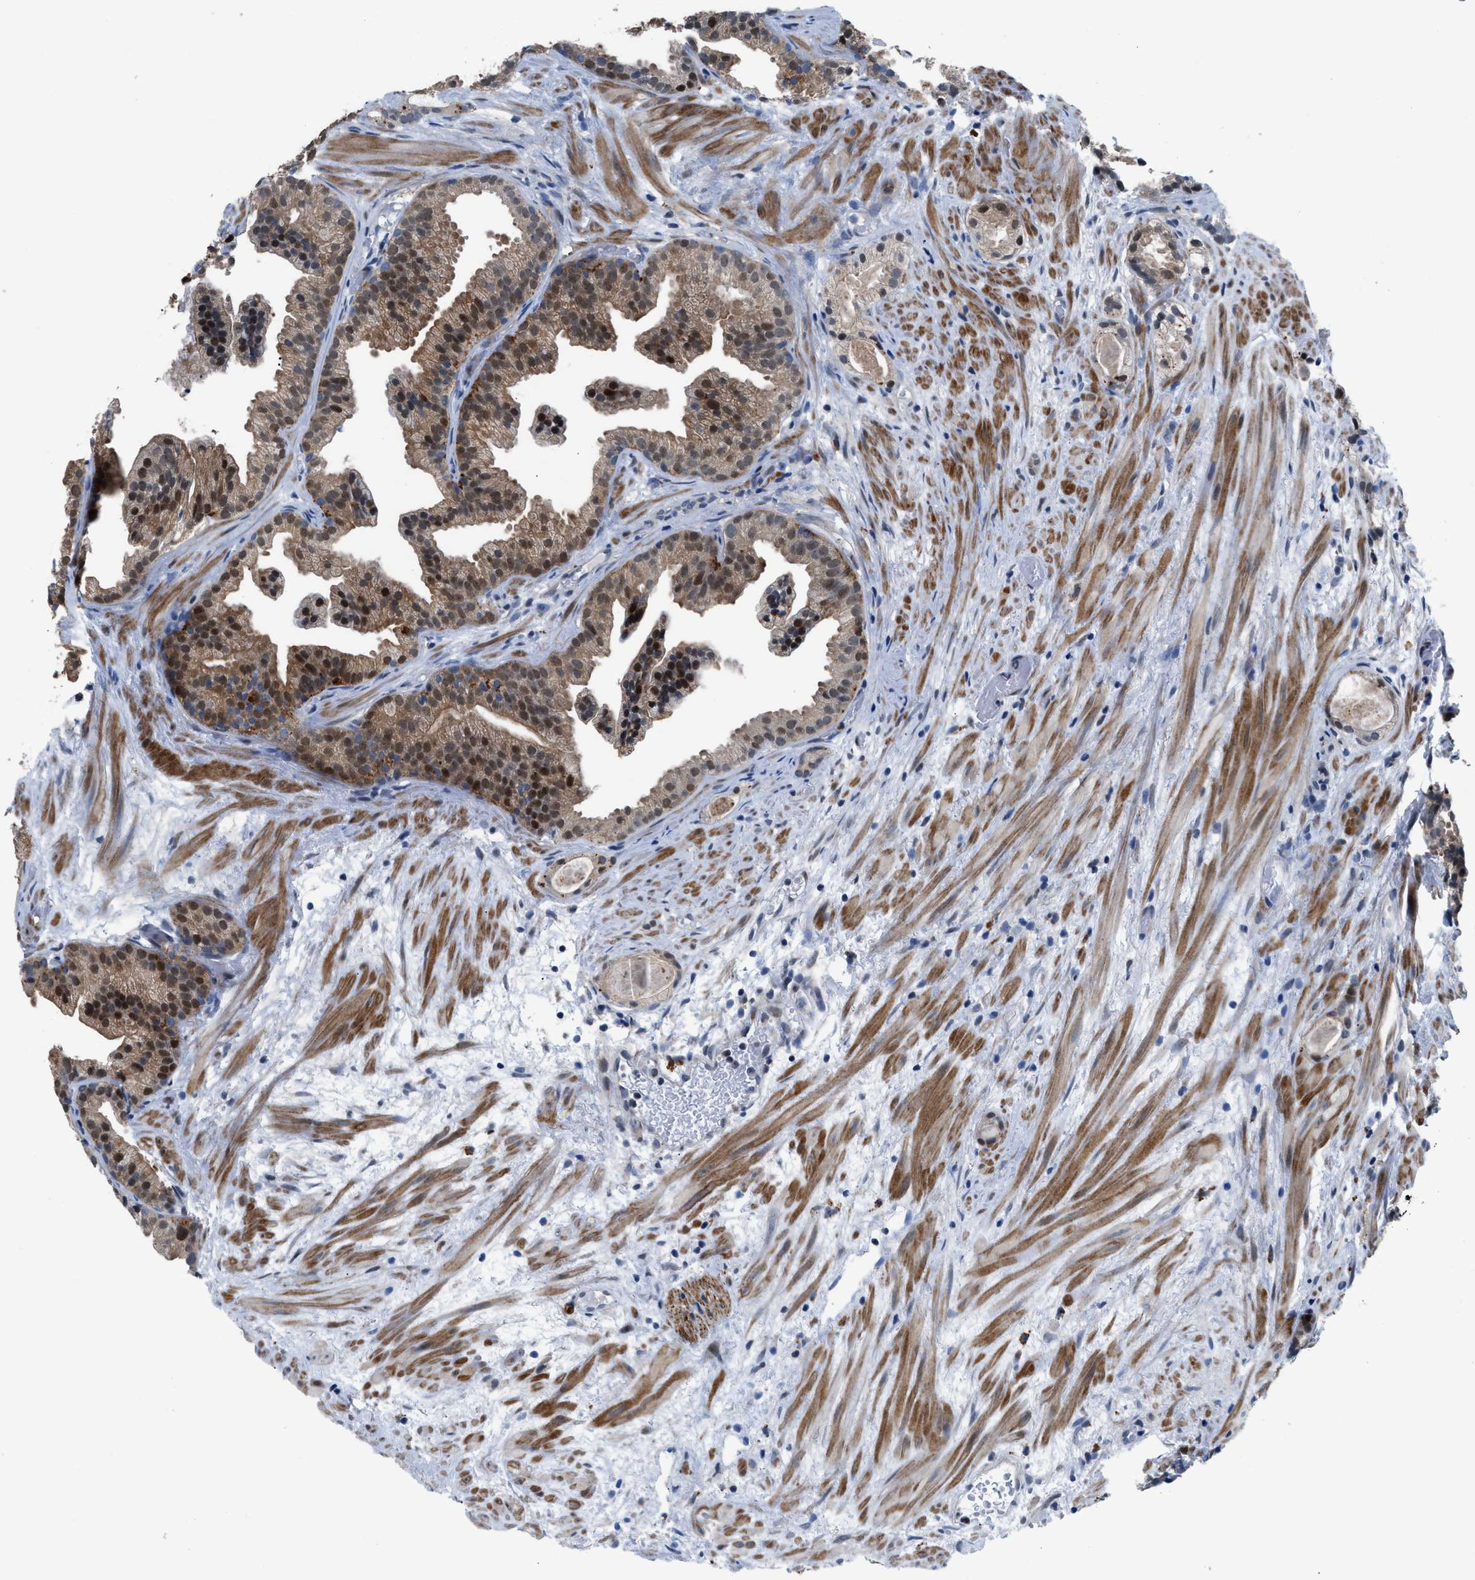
{"staining": {"intensity": "moderate", "quantity": ">75%", "location": "cytoplasmic/membranous,nuclear"}, "tissue": "prostate cancer", "cell_type": "Tumor cells", "image_type": "cancer", "snomed": [{"axis": "morphology", "description": "Adenocarcinoma, Low grade"}, {"axis": "topography", "description": "Prostate"}], "caption": "Immunohistochemistry of prostate cancer exhibits medium levels of moderate cytoplasmic/membranous and nuclear positivity in approximately >75% of tumor cells. The staining was performed using DAB (3,3'-diaminobenzidine), with brown indicating positive protein expression. Nuclei are stained blue with hematoxylin.", "gene": "UAP1", "patient": {"sex": "male", "age": 89}}